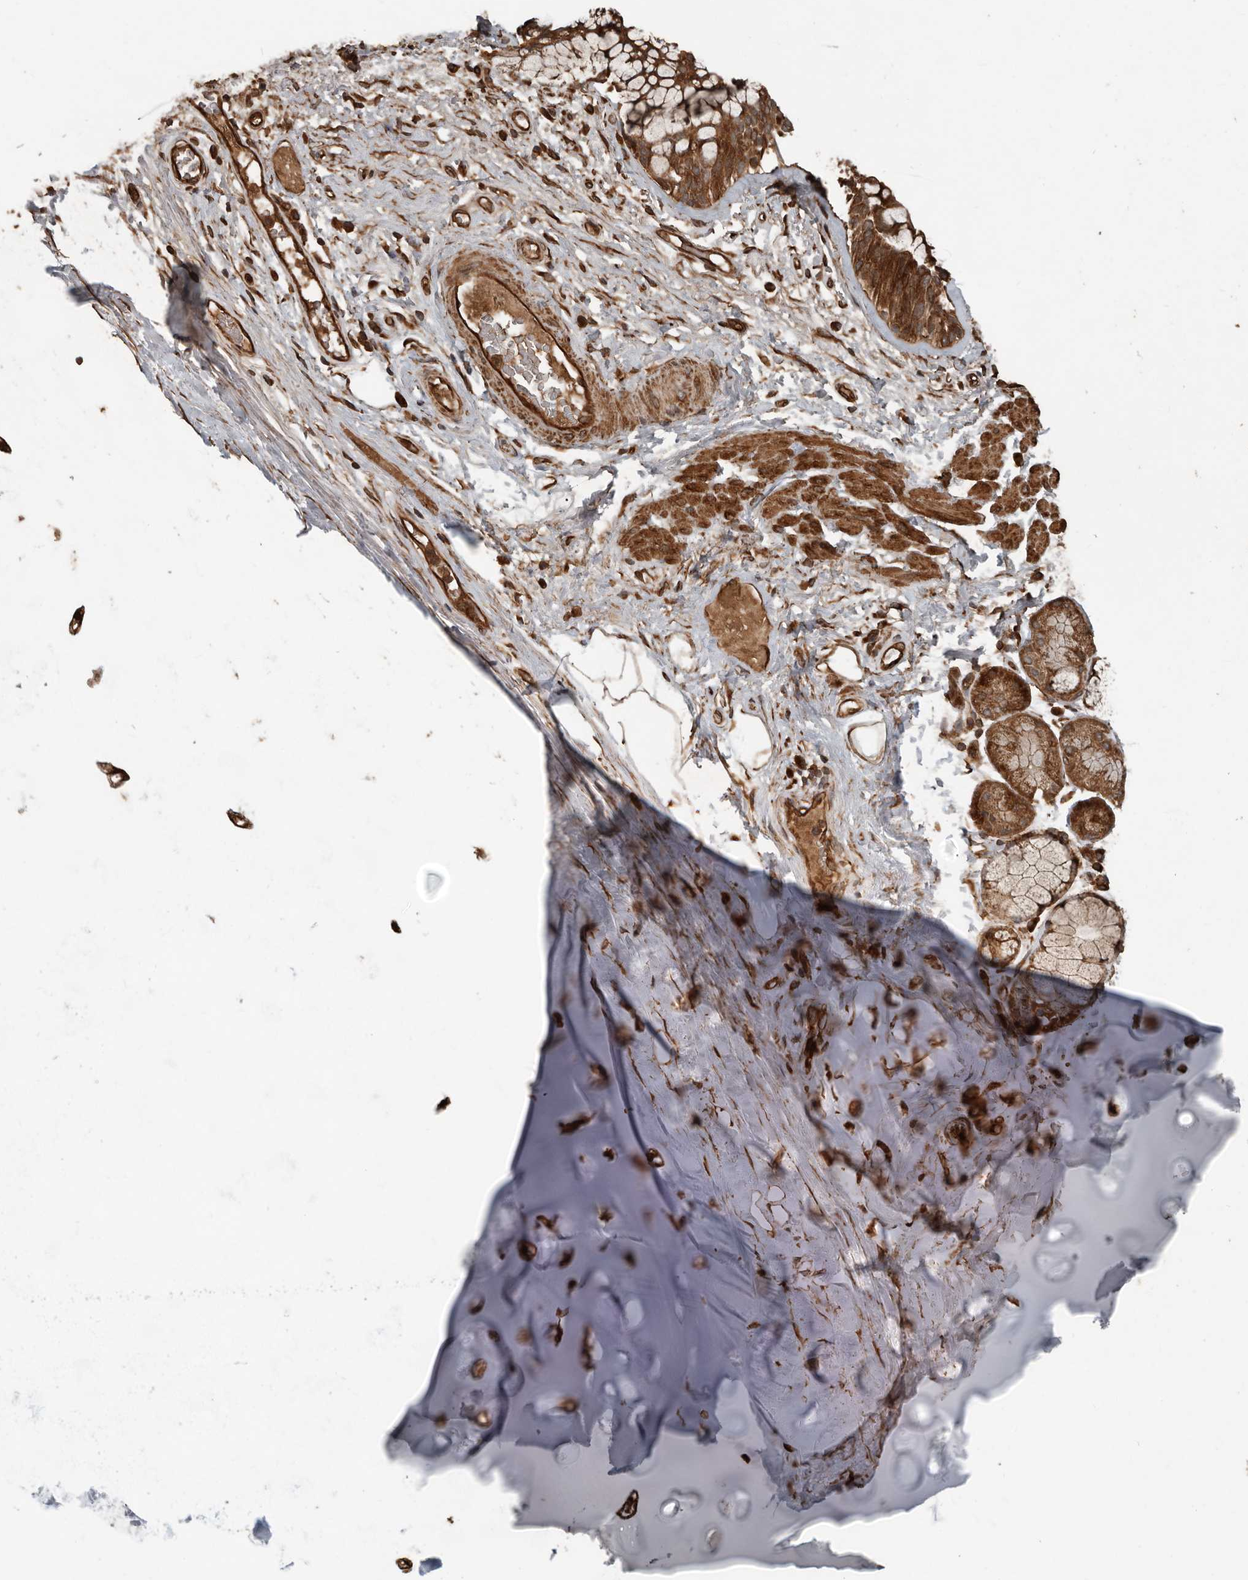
{"staining": {"intensity": "strong", "quantity": ">75%", "location": "cytoplasmic/membranous"}, "tissue": "adipose tissue", "cell_type": "Adipocytes", "image_type": "normal", "snomed": [{"axis": "morphology", "description": "Normal tissue, NOS"}, {"axis": "topography", "description": "Bronchus"}], "caption": "This histopathology image demonstrates IHC staining of normal adipose tissue, with high strong cytoplasmic/membranous positivity in approximately >75% of adipocytes.", "gene": "YOD1", "patient": {"sex": "male", "age": 66}}